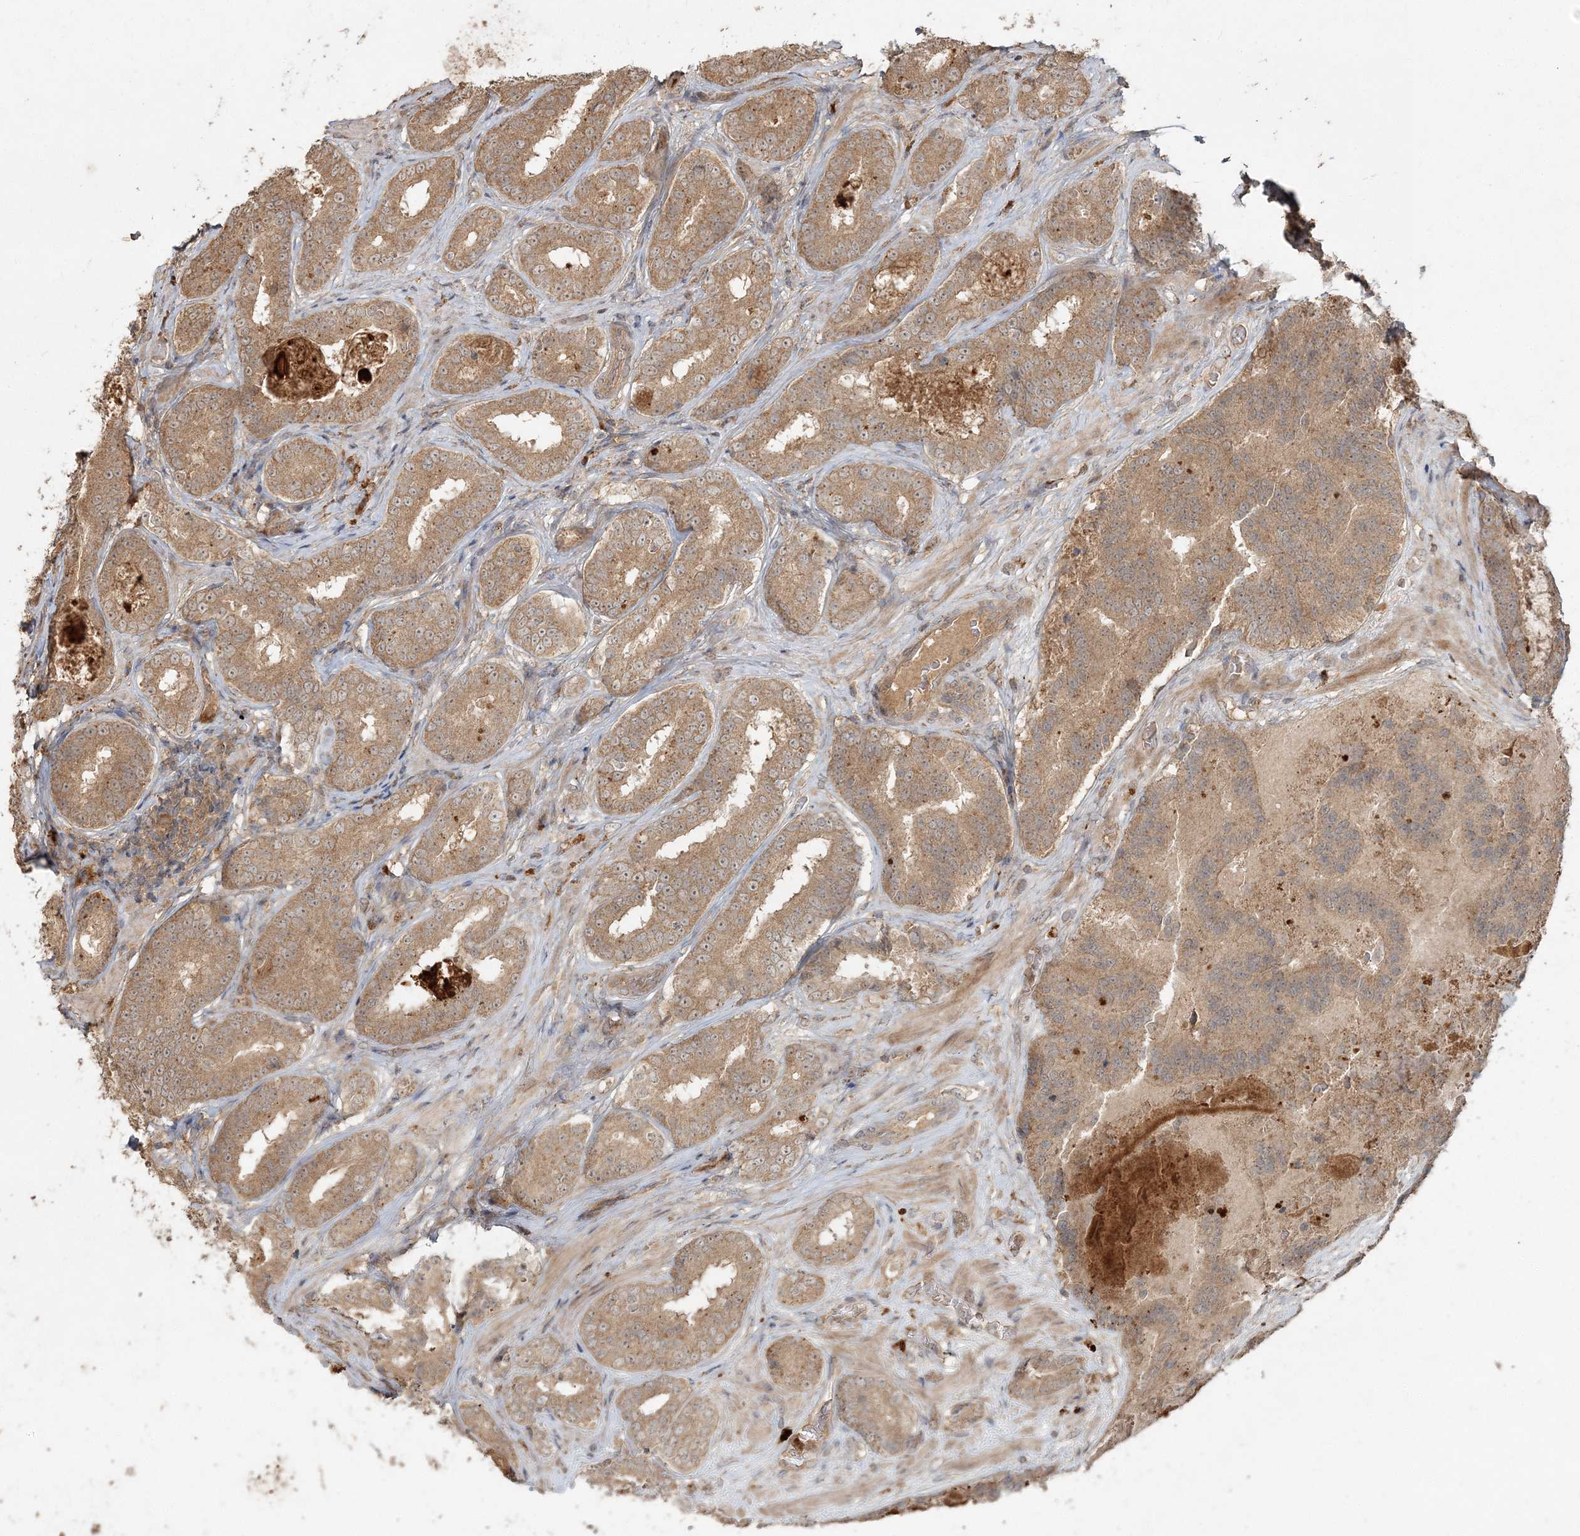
{"staining": {"intensity": "moderate", "quantity": ">75%", "location": "cytoplasmic/membranous"}, "tissue": "prostate cancer", "cell_type": "Tumor cells", "image_type": "cancer", "snomed": [{"axis": "morphology", "description": "Adenocarcinoma, High grade"}, {"axis": "topography", "description": "Prostate"}], "caption": "Brown immunohistochemical staining in prostate cancer (adenocarcinoma (high-grade)) reveals moderate cytoplasmic/membranous staining in approximately >75% of tumor cells.", "gene": "SPRY1", "patient": {"sex": "male", "age": 57}}